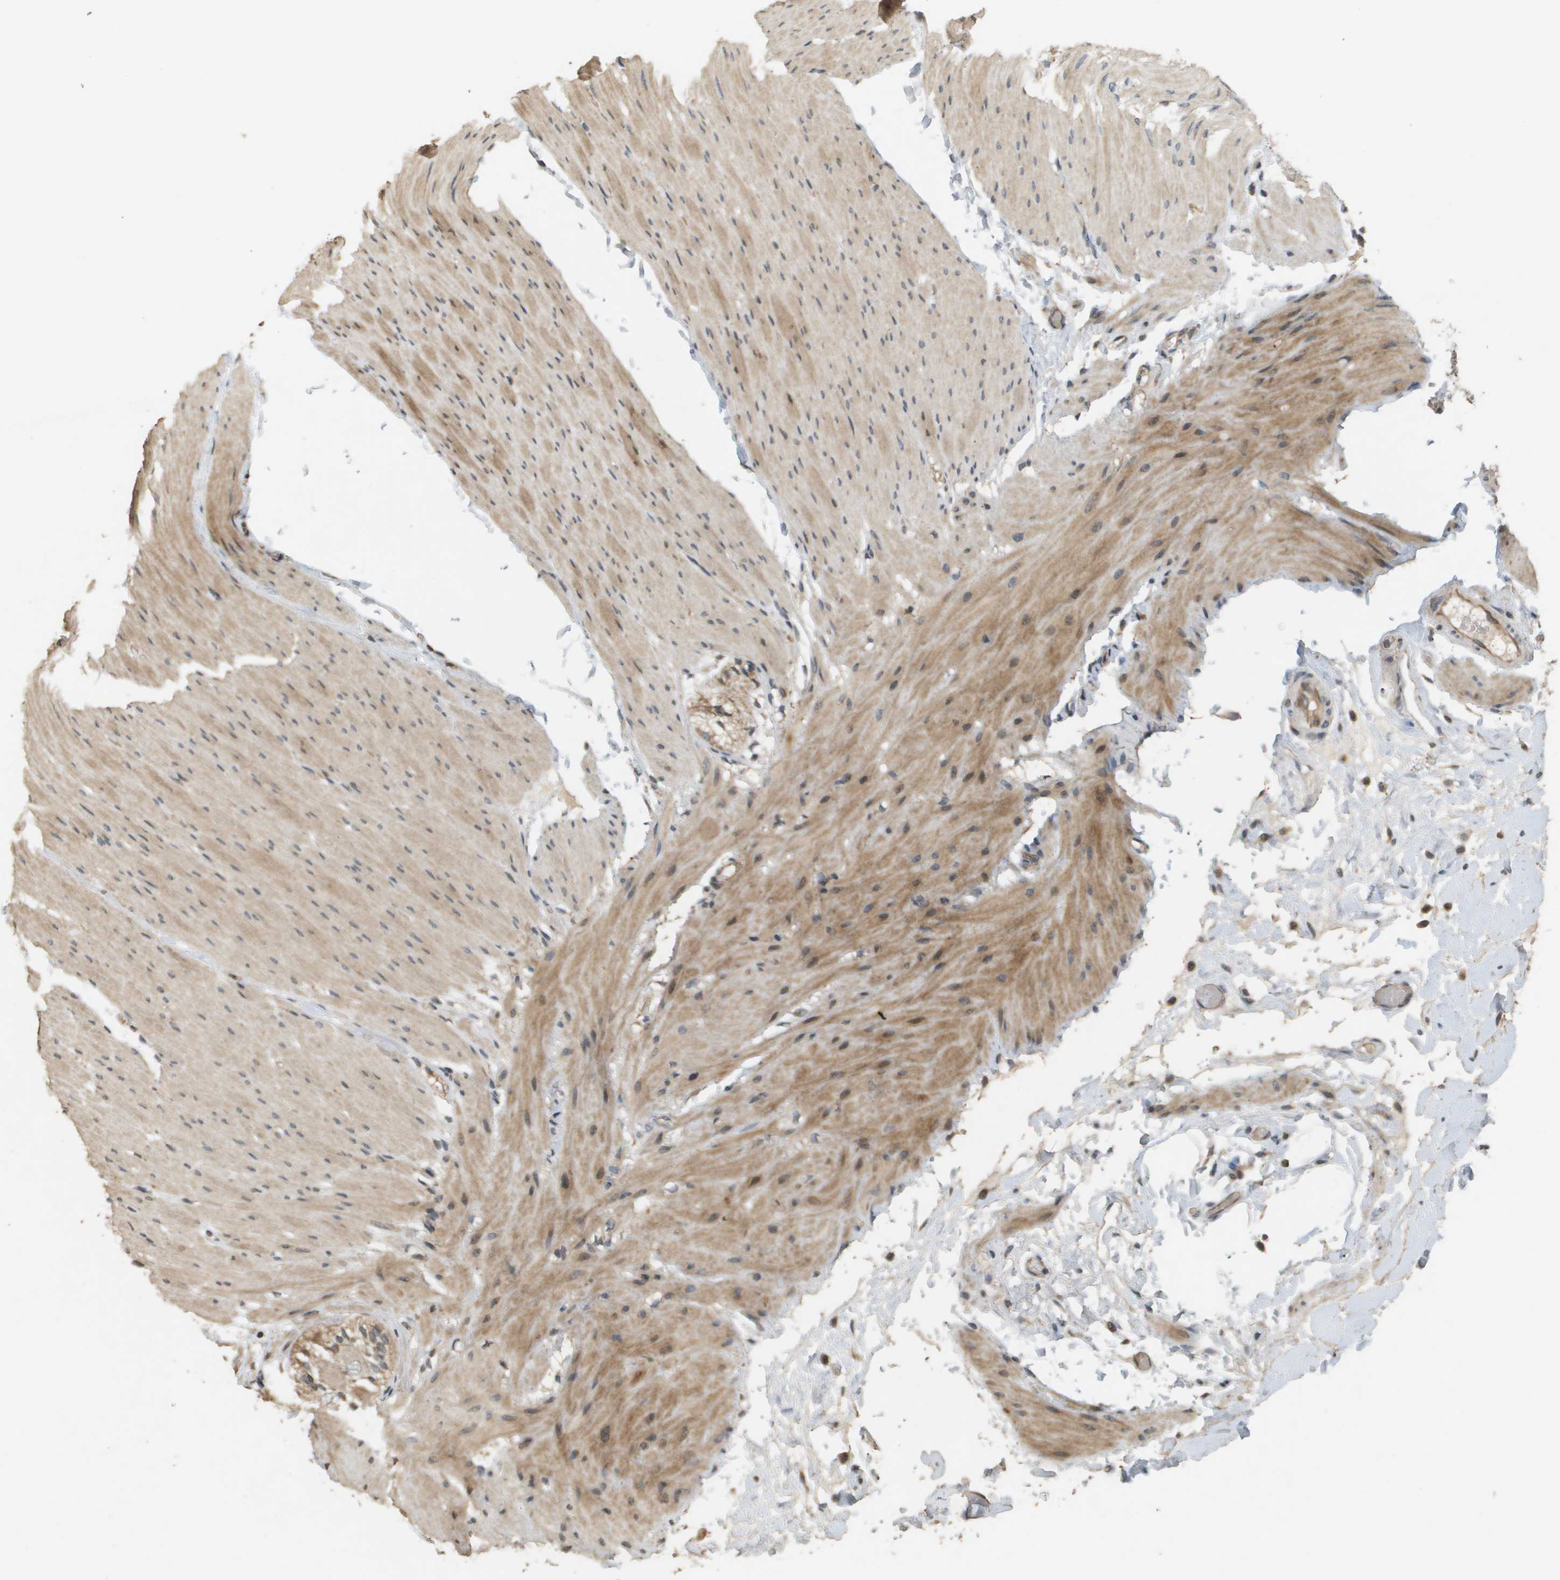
{"staining": {"intensity": "moderate", "quantity": ">75%", "location": "cytoplasmic/membranous"}, "tissue": "smooth muscle", "cell_type": "Smooth muscle cells", "image_type": "normal", "snomed": [{"axis": "morphology", "description": "Normal tissue, NOS"}, {"axis": "topography", "description": "Smooth muscle"}, {"axis": "topography", "description": "Colon"}], "caption": "A histopathology image of human smooth muscle stained for a protein demonstrates moderate cytoplasmic/membranous brown staining in smooth muscle cells. The protein is stained brown, and the nuclei are stained in blue (DAB (3,3'-diaminobenzidine) IHC with brightfield microscopy, high magnification).", "gene": "RAB21", "patient": {"sex": "male", "age": 67}}